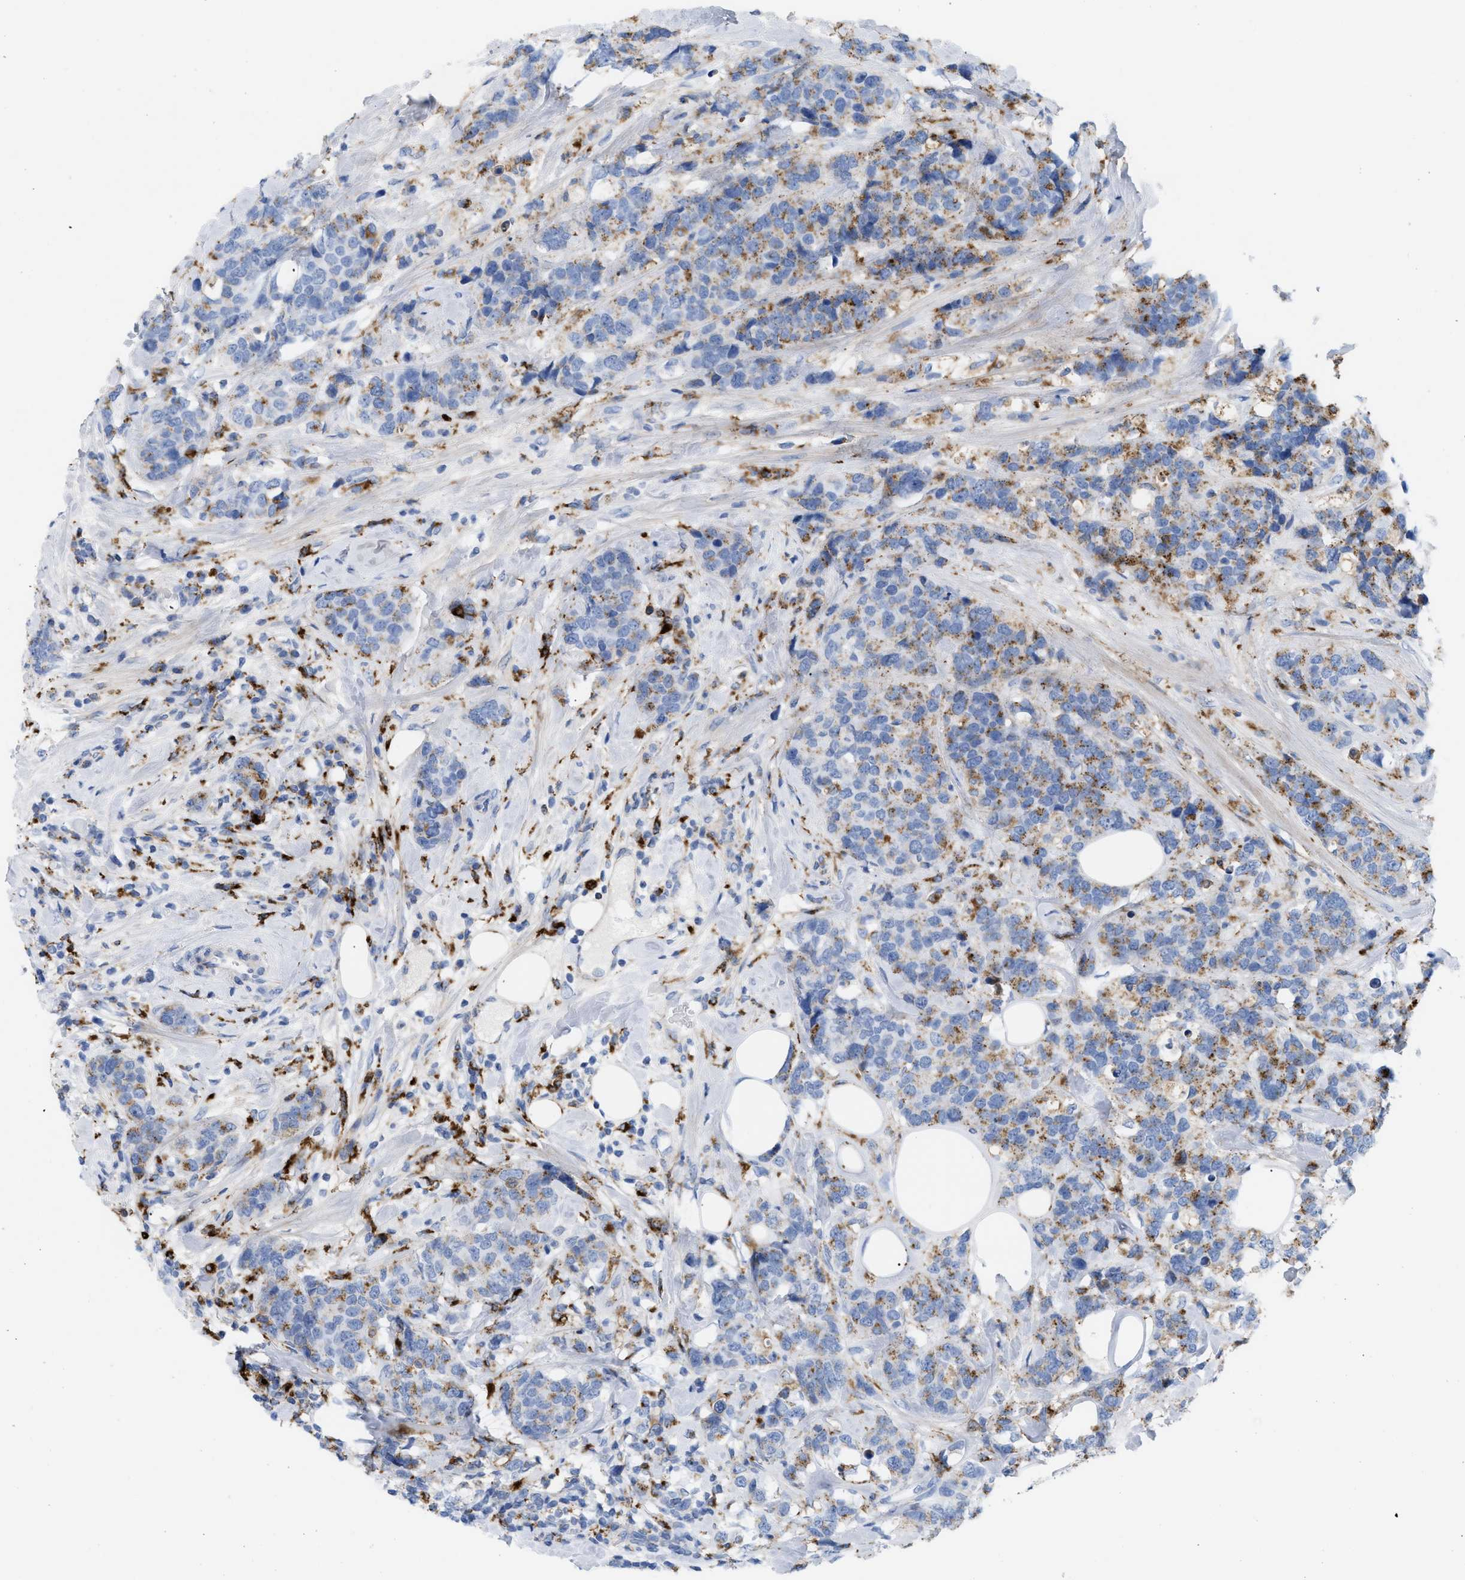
{"staining": {"intensity": "moderate", "quantity": "25%-75%", "location": "cytoplasmic/membranous"}, "tissue": "breast cancer", "cell_type": "Tumor cells", "image_type": "cancer", "snomed": [{"axis": "morphology", "description": "Lobular carcinoma"}, {"axis": "topography", "description": "Breast"}], "caption": "Immunohistochemistry staining of lobular carcinoma (breast), which reveals medium levels of moderate cytoplasmic/membranous staining in about 25%-75% of tumor cells indicating moderate cytoplasmic/membranous protein staining. The staining was performed using DAB (3,3'-diaminobenzidine) (brown) for protein detection and nuclei were counterstained in hematoxylin (blue).", "gene": "DRAM2", "patient": {"sex": "female", "age": 59}}